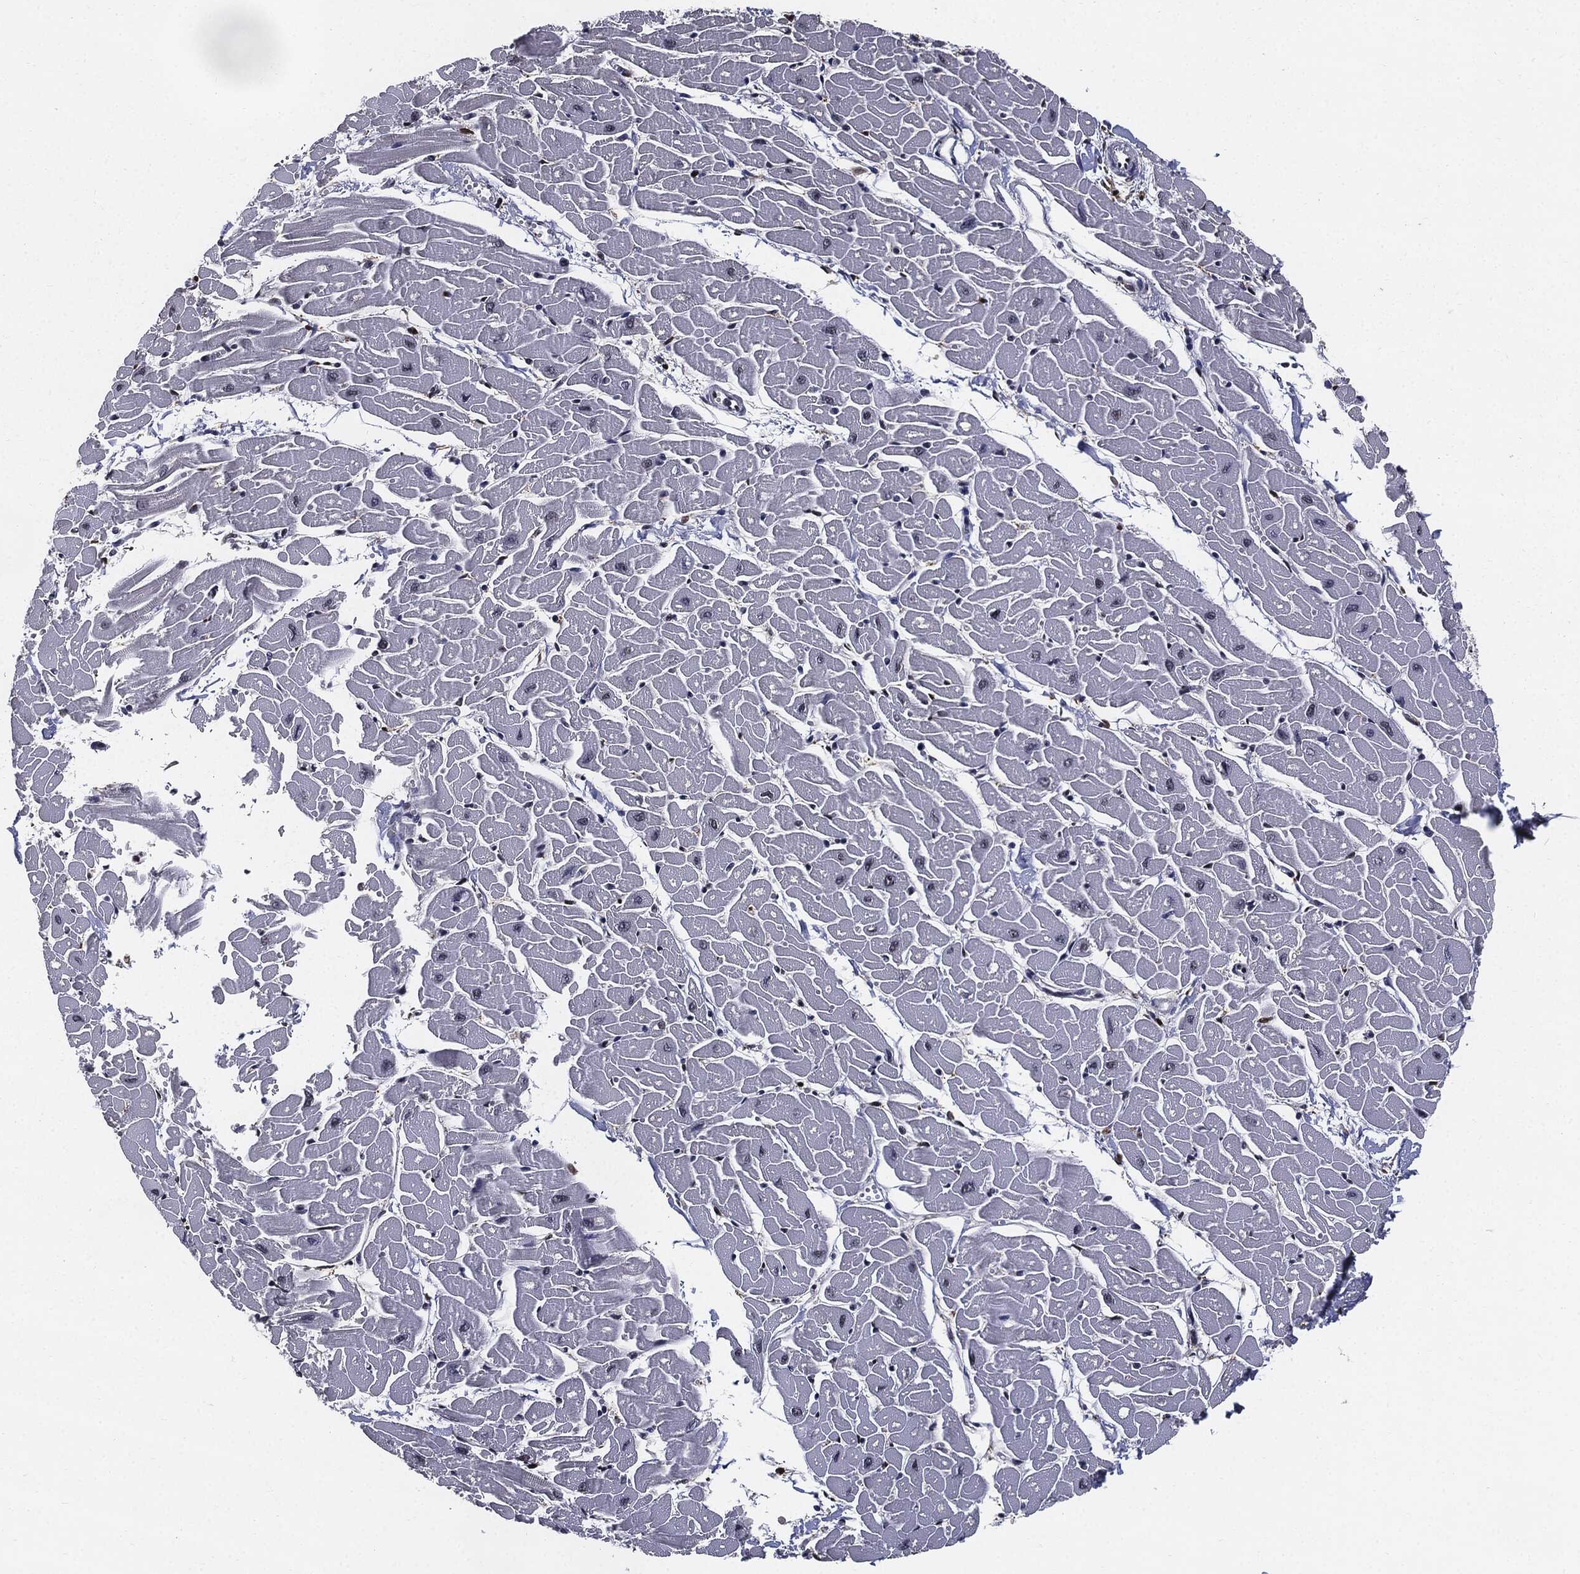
{"staining": {"intensity": "strong", "quantity": "25%-75%", "location": "nuclear"}, "tissue": "heart muscle", "cell_type": "Cardiomyocytes", "image_type": "normal", "snomed": [{"axis": "morphology", "description": "Normal tissue, NOS"}, {"axis": "topography", "description": "Heart"}], "caption": "Strong nuclear positivity is seen in approximately 25%-75% of cardiomyocytes in normal heart muscle. The staining was performed using DAB, with brown indicating positive protein expression. Nuclei are stained blue with hematoxylin.", "gene": "JUN", "patient": {"sex": "male", "age": 57}}